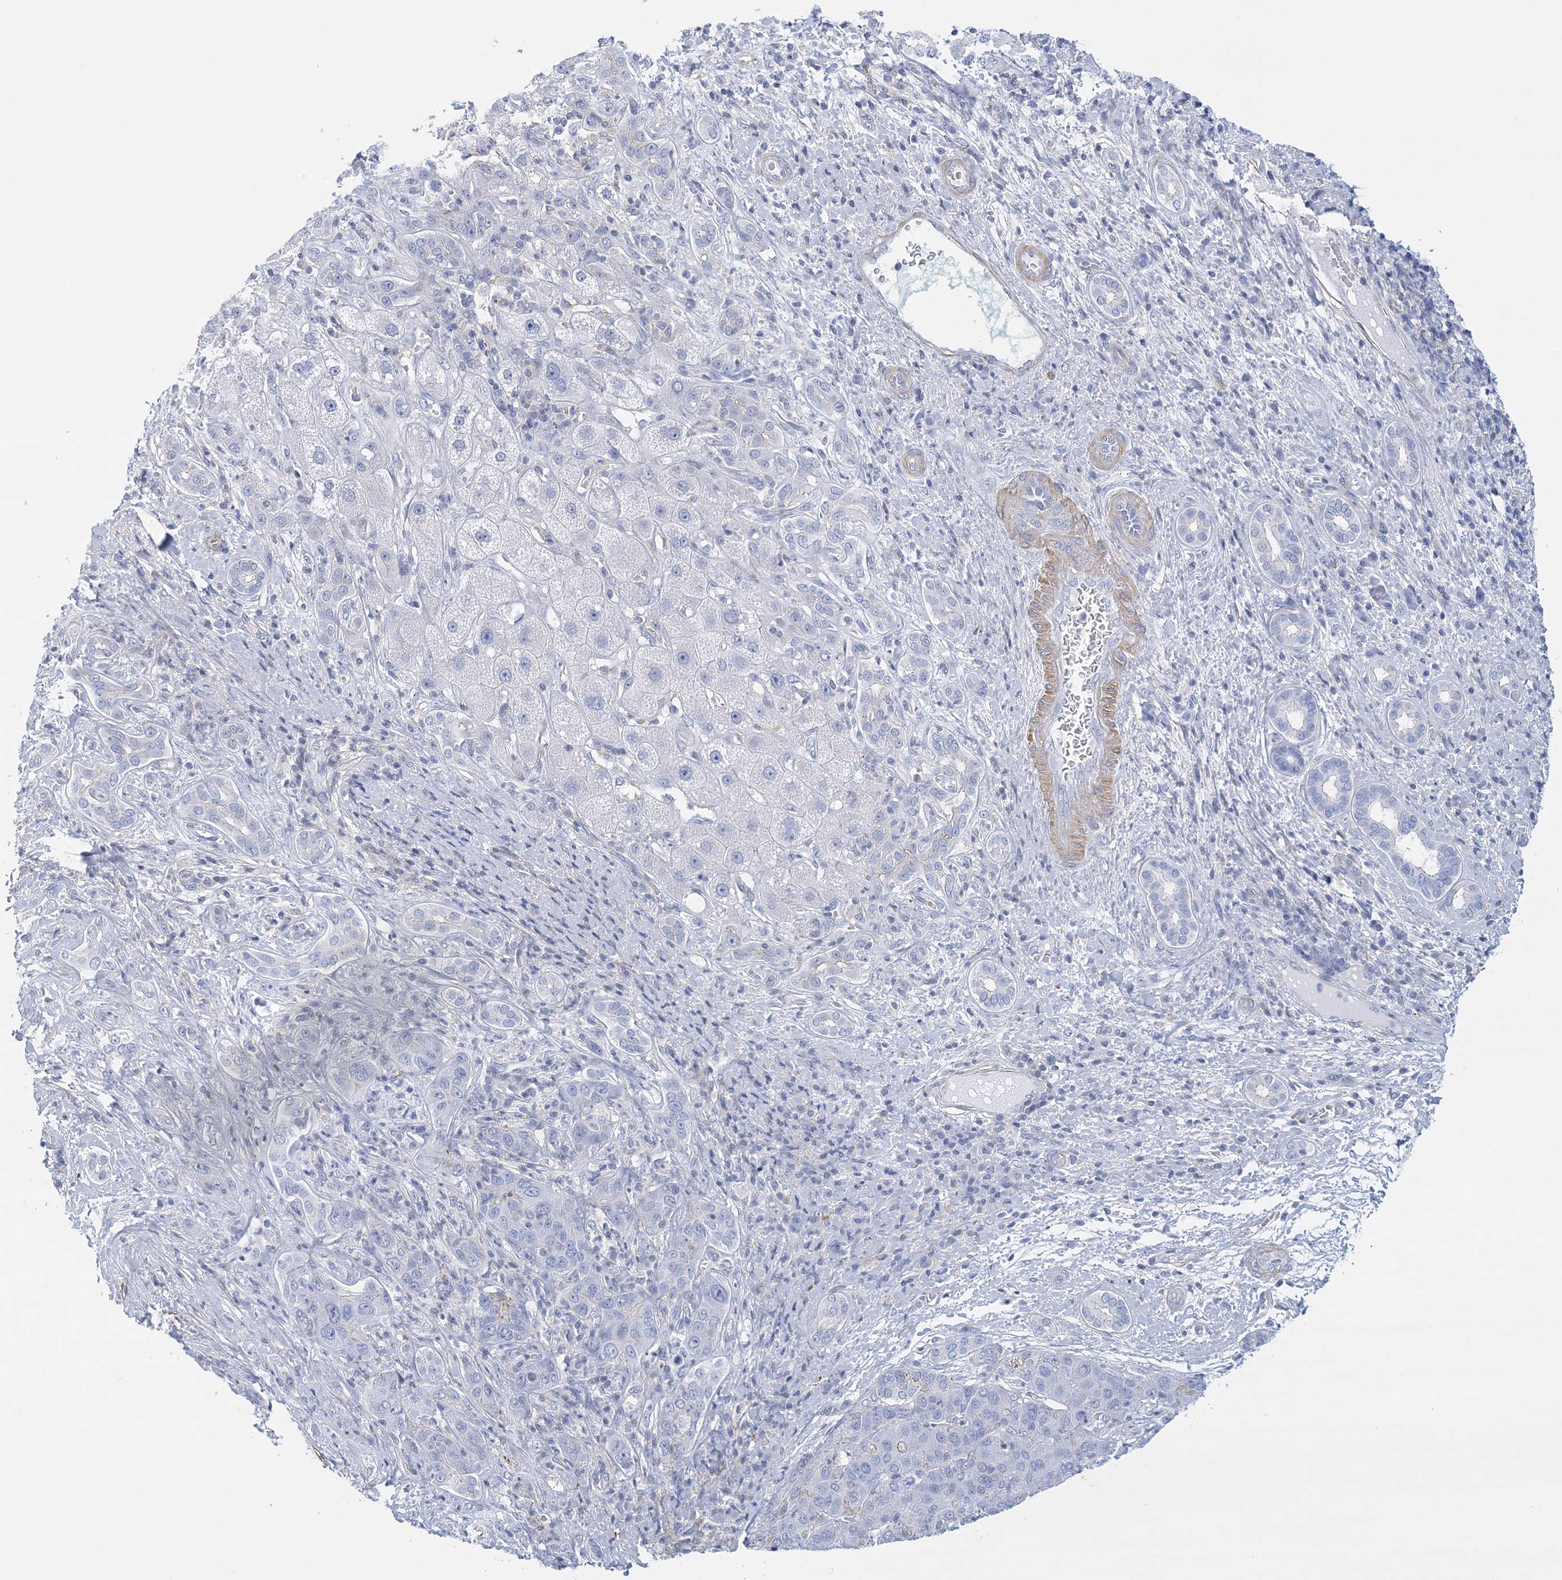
{"staining": {"intensity": "negative", "quantity": "none", "location": "none"}, "tissue": "liver cancer", "cell_type": "Tumor cells", "image_type": "cancer", "snomed": [{"axis": "morphology", "description": "Carcinoma, Hepatocellular, NOS"}, {"axis": "topography", "description": "Liver"}], "caption": "The histopathology image displays no staining of tumor cells in hepatocellular carcinoma (liver).", "gene": "C11orf21", "patient": {"sex": "male", "age": 65}}